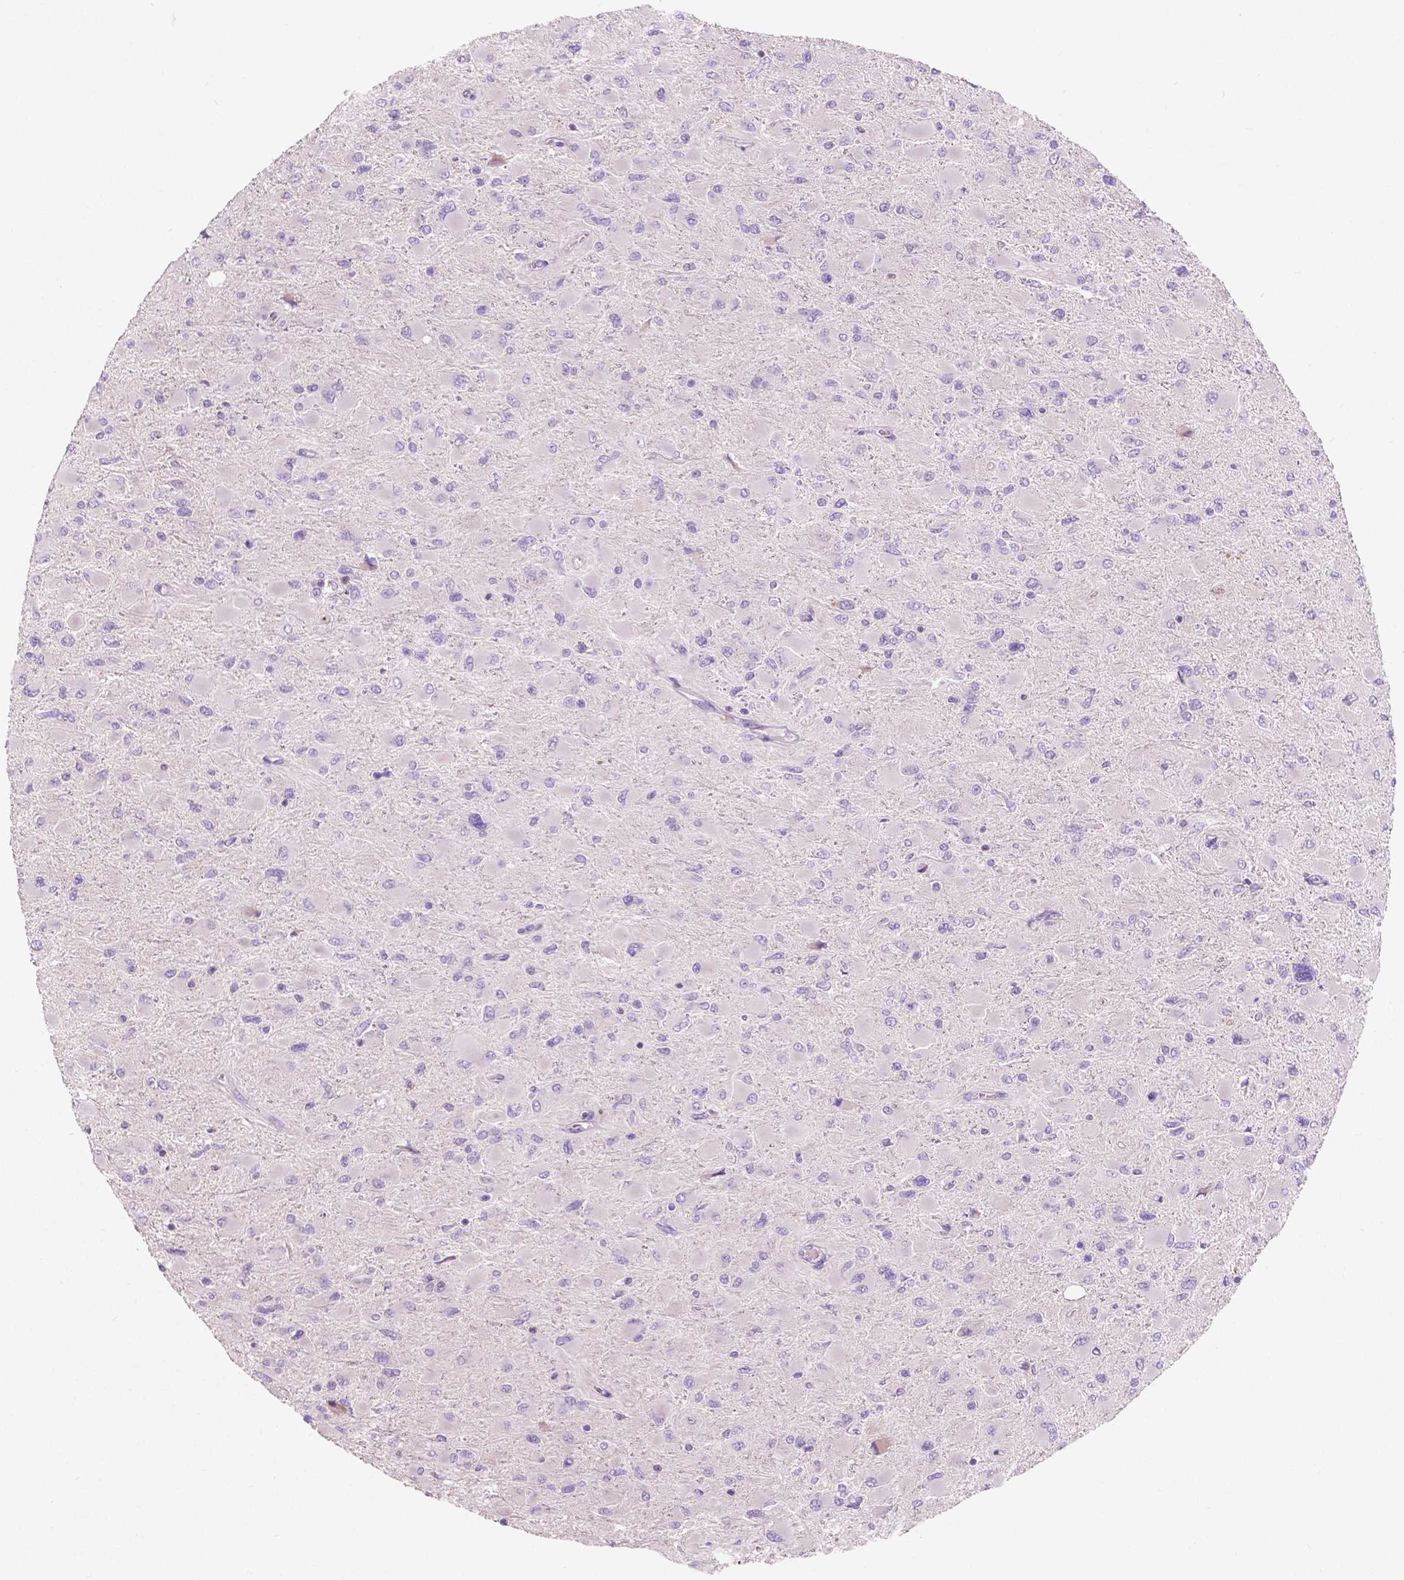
{"staining": {"intensity": "negative", "quantity": "none", "location": "none"}, "tissue": "glioma", "cell_type": "Tumor cells", "image_type": "cancer", "snomed": [{"axis": "morphology", "description": "Glioma, malignant, High grade"}, {"axis": "topography", "description": "Cerebral cortex"}], "caption": "The micrograph reveals no staining of tumor cells in malignant glioma (high-grade).", "gene": "SEMA4A", "patient": {"sex": "female", "age": 36}}